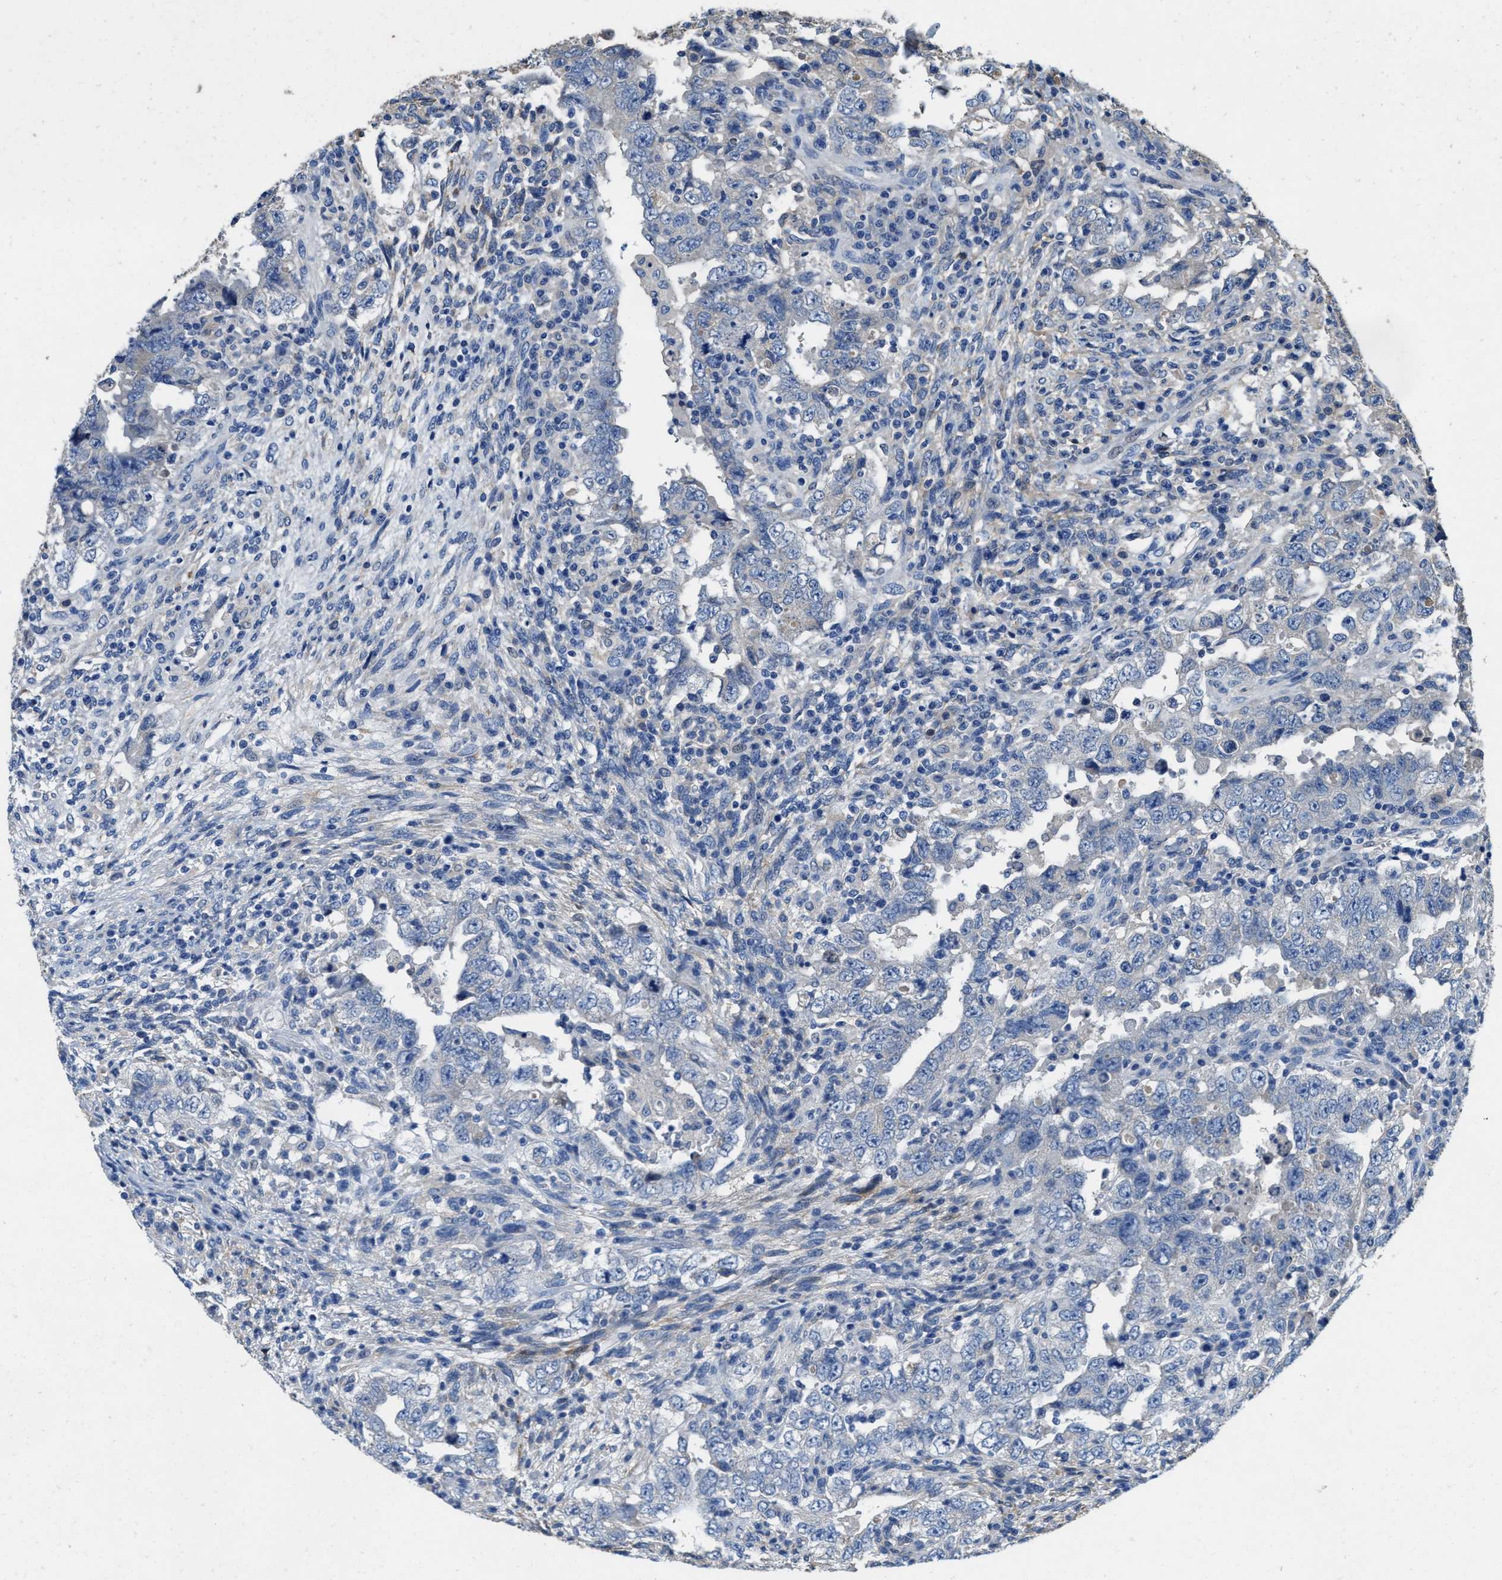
{"staining": {"intensity": "negative", "quantity": "none", "location": "none"}, "tissue": "testis cancer", "cell_type": "Tumor cells", "image_type": "cancer", "snomed": [{"axis": "morphology", "description": "Carcinoma, Embryonal, NOS"}, {"axis": "topography", "description": "Testis"}], "caption": "Immunohistochemistry (IHC) of embryonal carcinoma (testis) exhibits no expression in tumor cells. (DAB immunohistochemistry, high magnification).", "gene": "PEG10", "patient": {"sex": "male", "age": 26}}